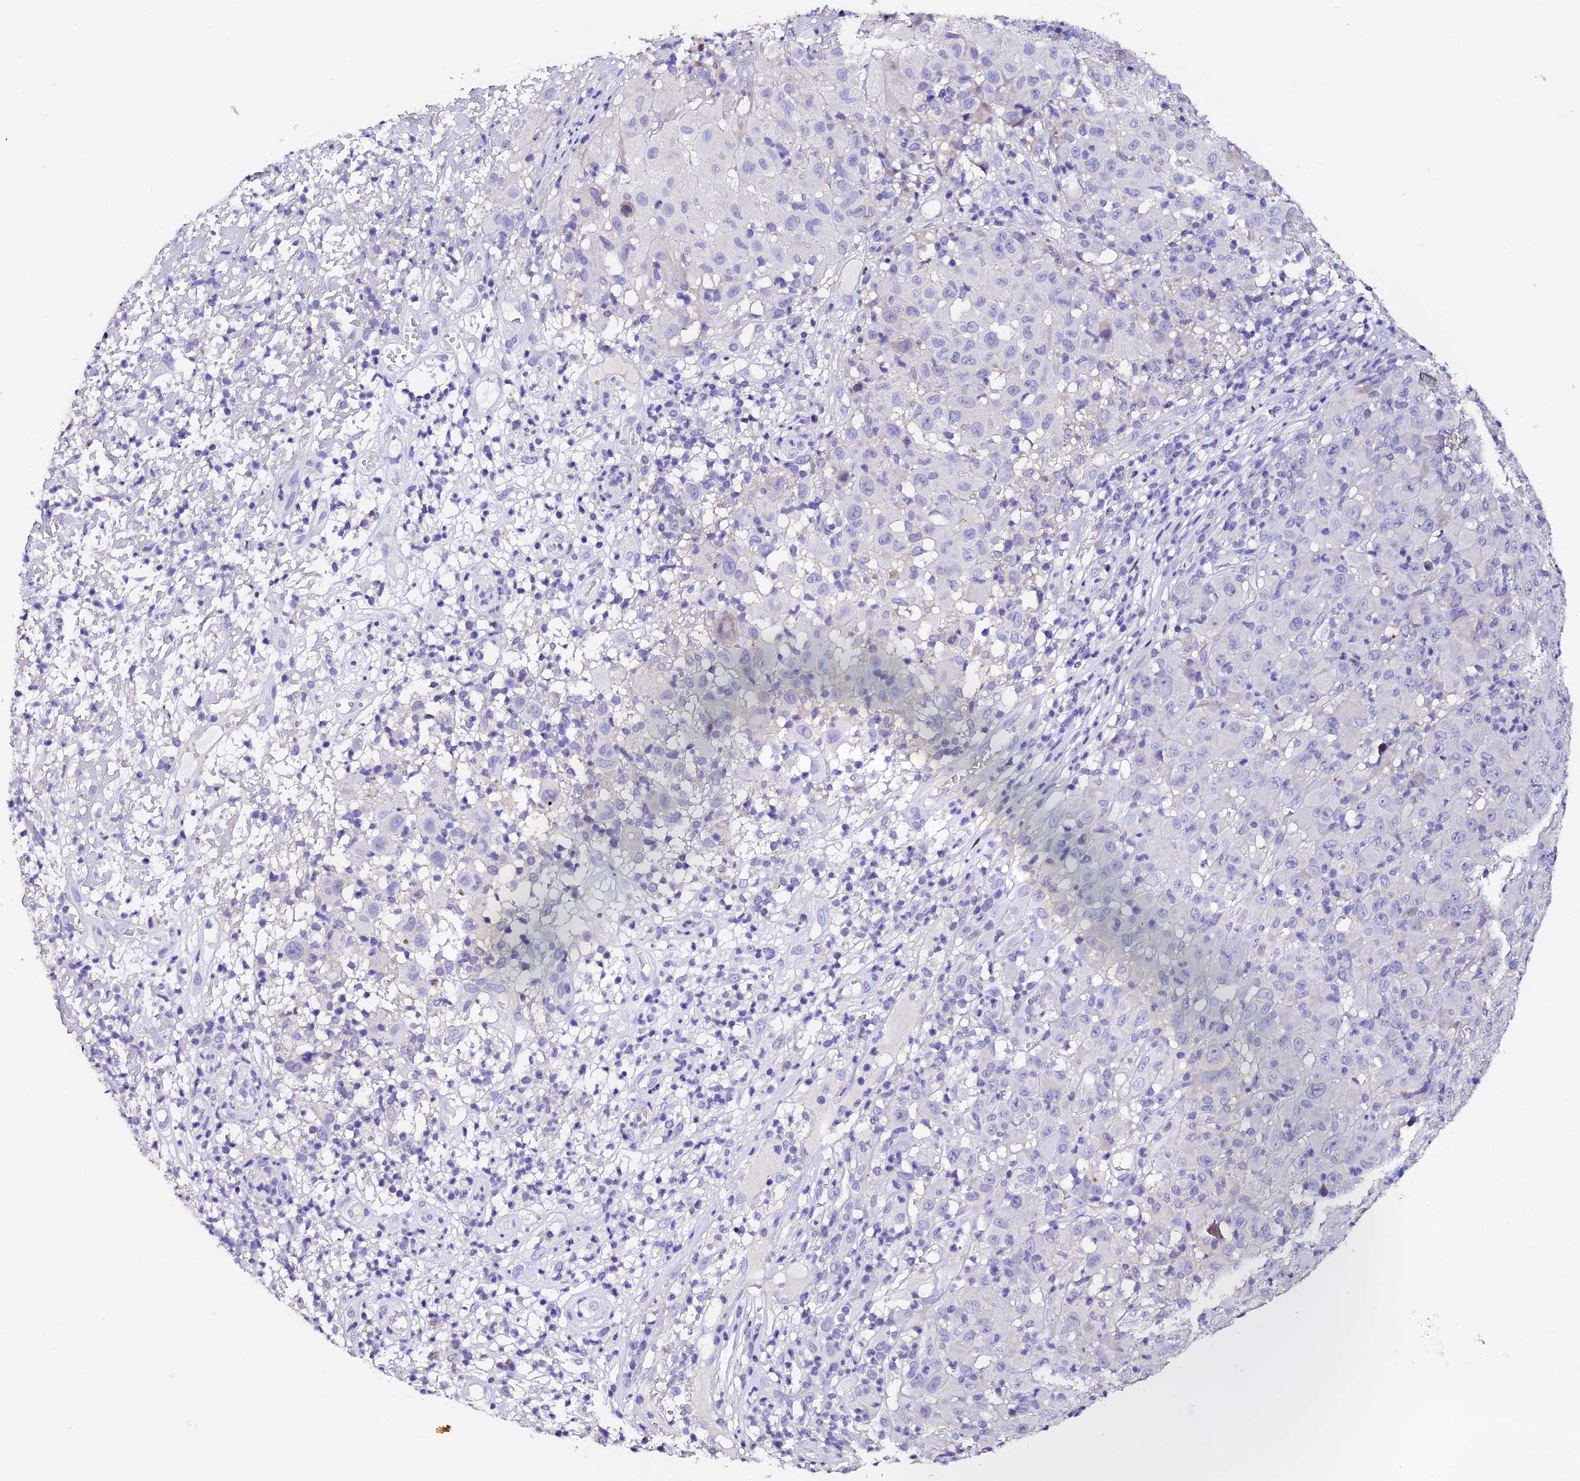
{"staining": {"intensity": "negative", "quantity": "none", "location": "none"}, "tissue": "melanoma", "cell_type": "Tumor cells", "image_type": "cancer", "snomed": [{"axis": "morphology", "description": "Malignant melanoma, NOS"}, {"axis": "topography", "description": "Skin"}], "caption": "High power microscopy micrograph of an immunohistochemistry (IHC) image of melanoma, revealing no significant expression in tumor cells.", "gene": "FBXW9", "patient": {"sex": "male", "age": 73}}